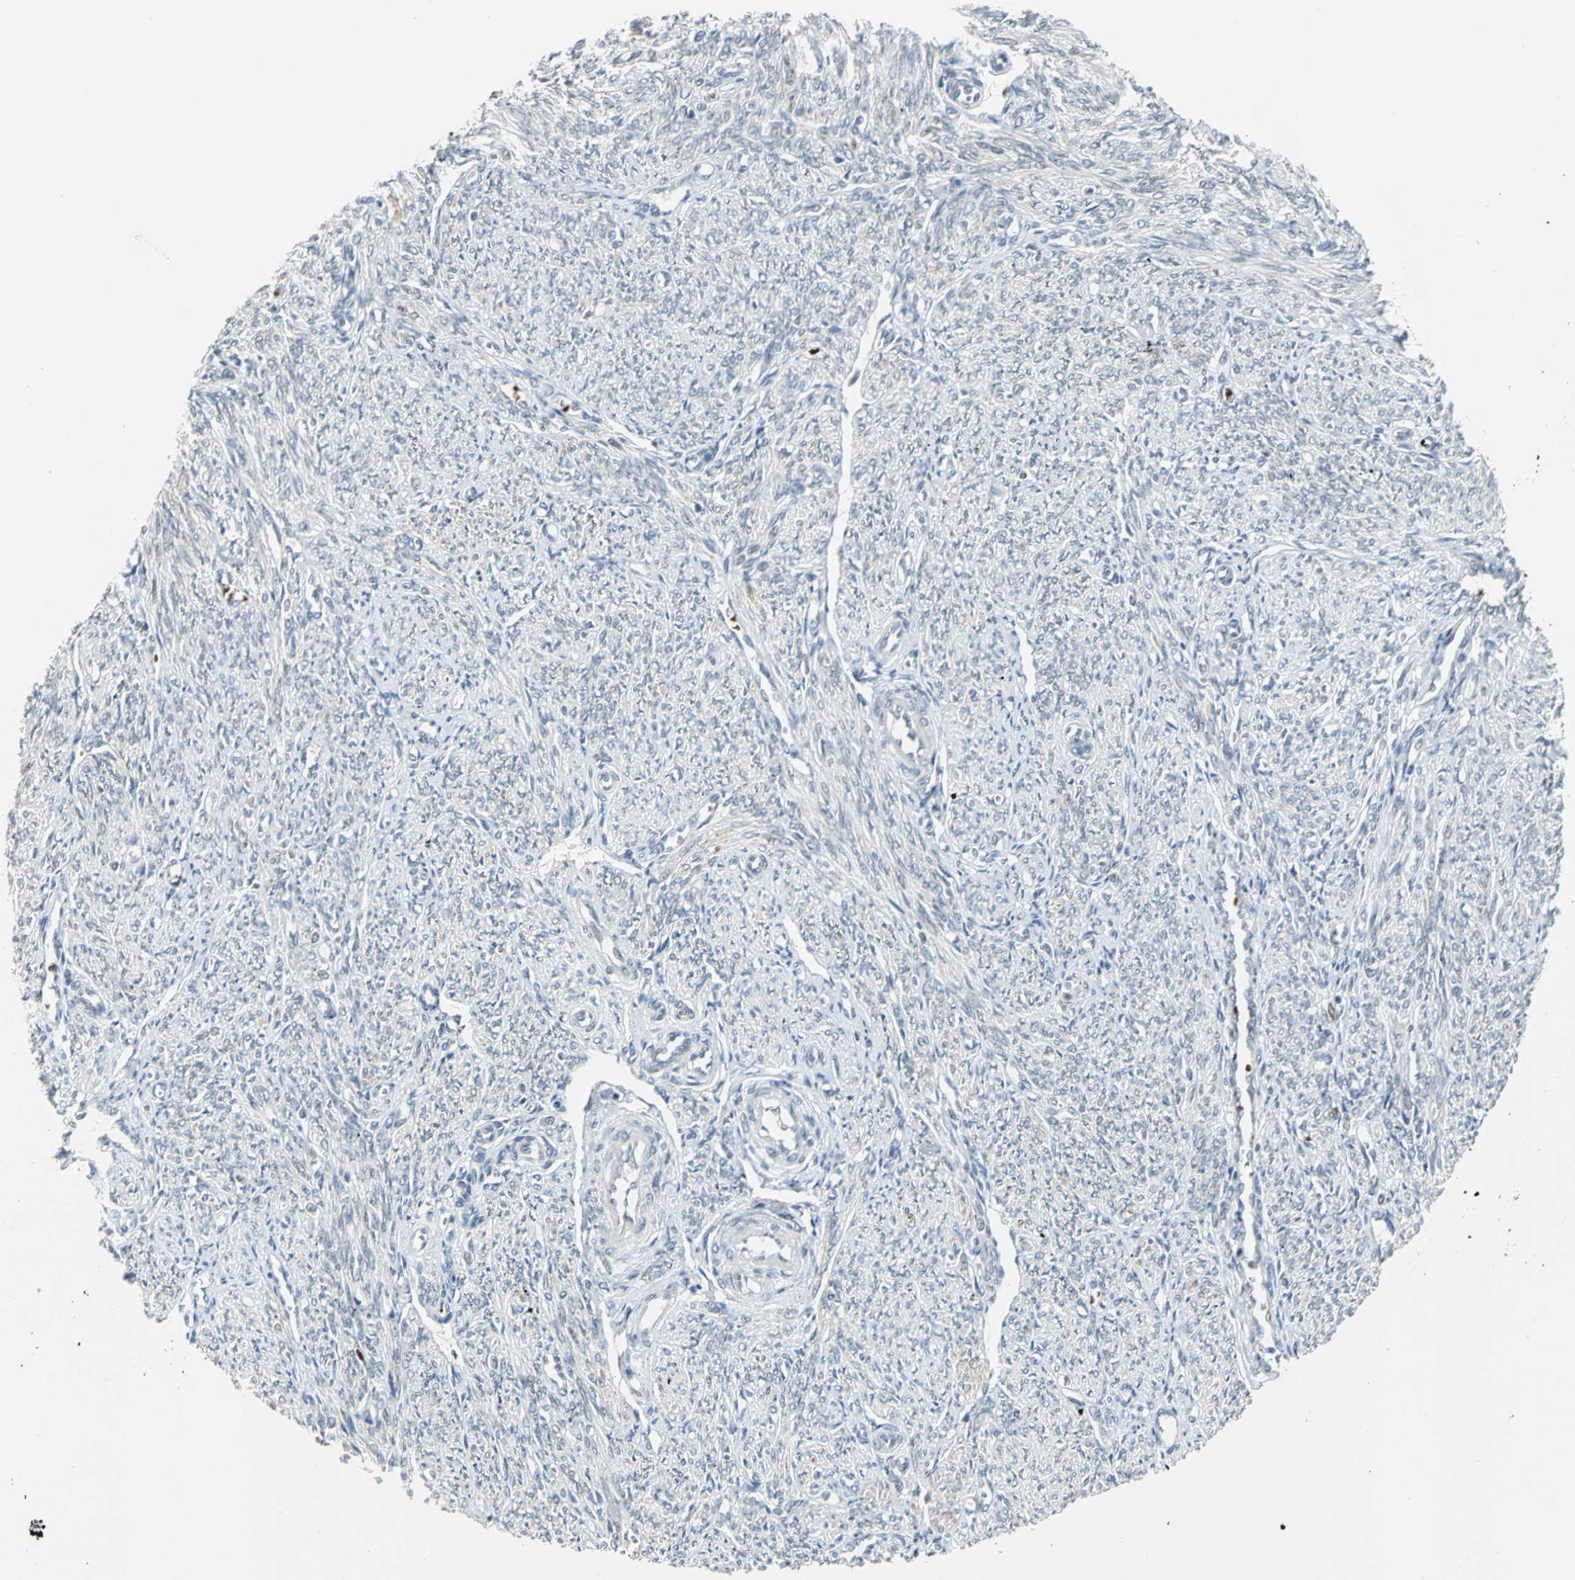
{"staining": {"intensity": "weak", "quantity": "<25%", "location": "nuclear"}, "tissue": "smooth muscle", "cell_type": "Smooth muscle cells", "image_type": "normal", "snomed": [{"axis": "morphology", "description": "Normal tissue, NOS"}, {"axis": "topography", "description": "Smooth muscle"}], "caption": "IHC image of benign smooth muscle: smooth muscle stained with DAB (3,3'-diaminobenzidine) displays no significant protein positivity in smooth muscle cells.", "gene": "GLI3", "patient": {"sex": "female", "age": 65}}